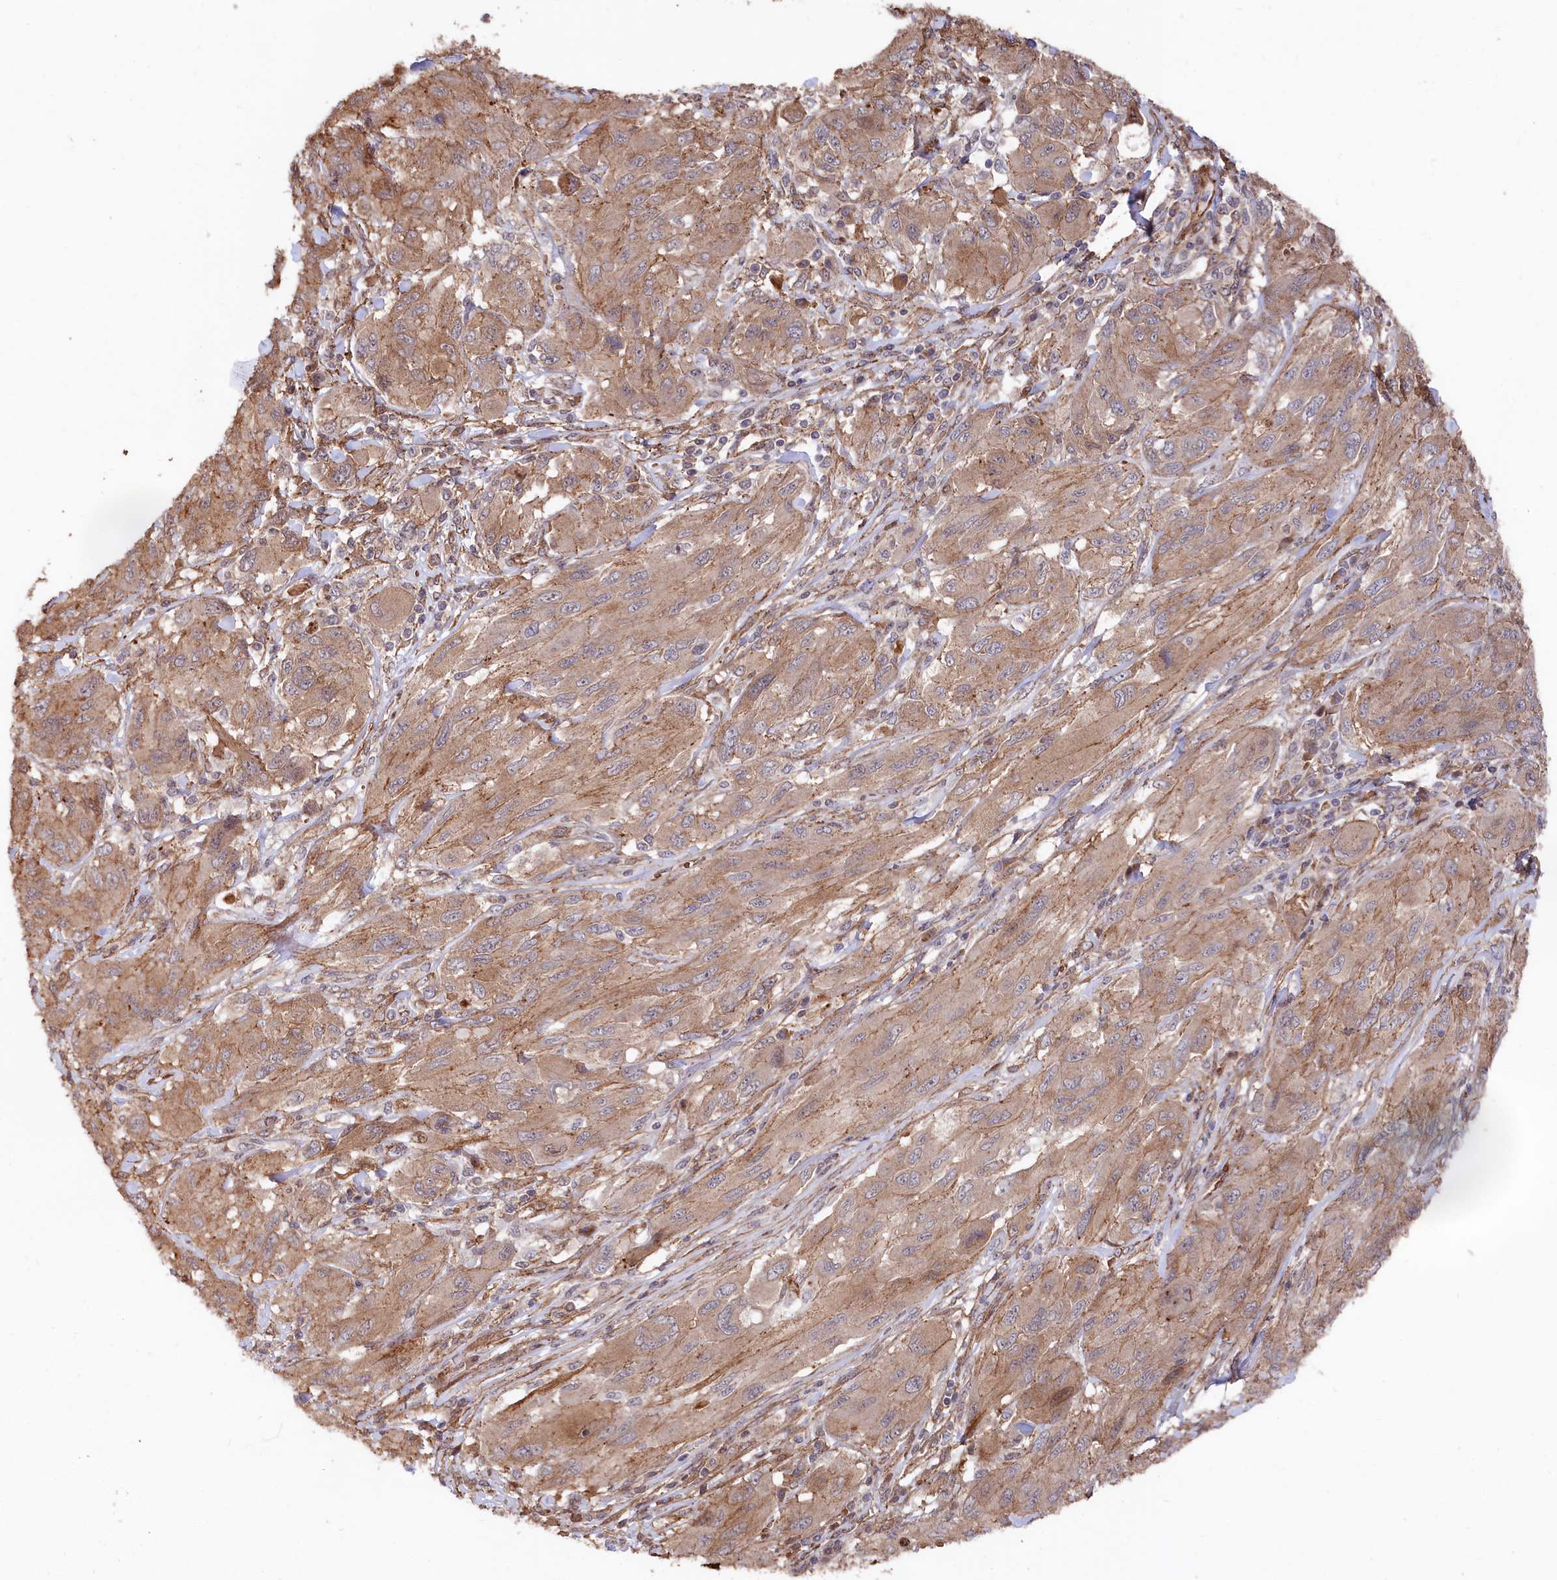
{"staining": {"intensity": "moderate", "quantity": ">75%", "location": "cytoplasmic/membranous"}, "tissue": "melanoma", "cell_type": "Tumor cells", "image_type": "cancer", "snomed": [{"axis": "morphology", "description": "Malignant melanoma, NOS"}, {"axis": "topography", "description": "Skin"}], "caption": "Melanoma stained with a protein marker displays moderate staining in tumor cells.", "gene": "TNKS1BP1", "patient": {"sex": "female", "age": 91}}